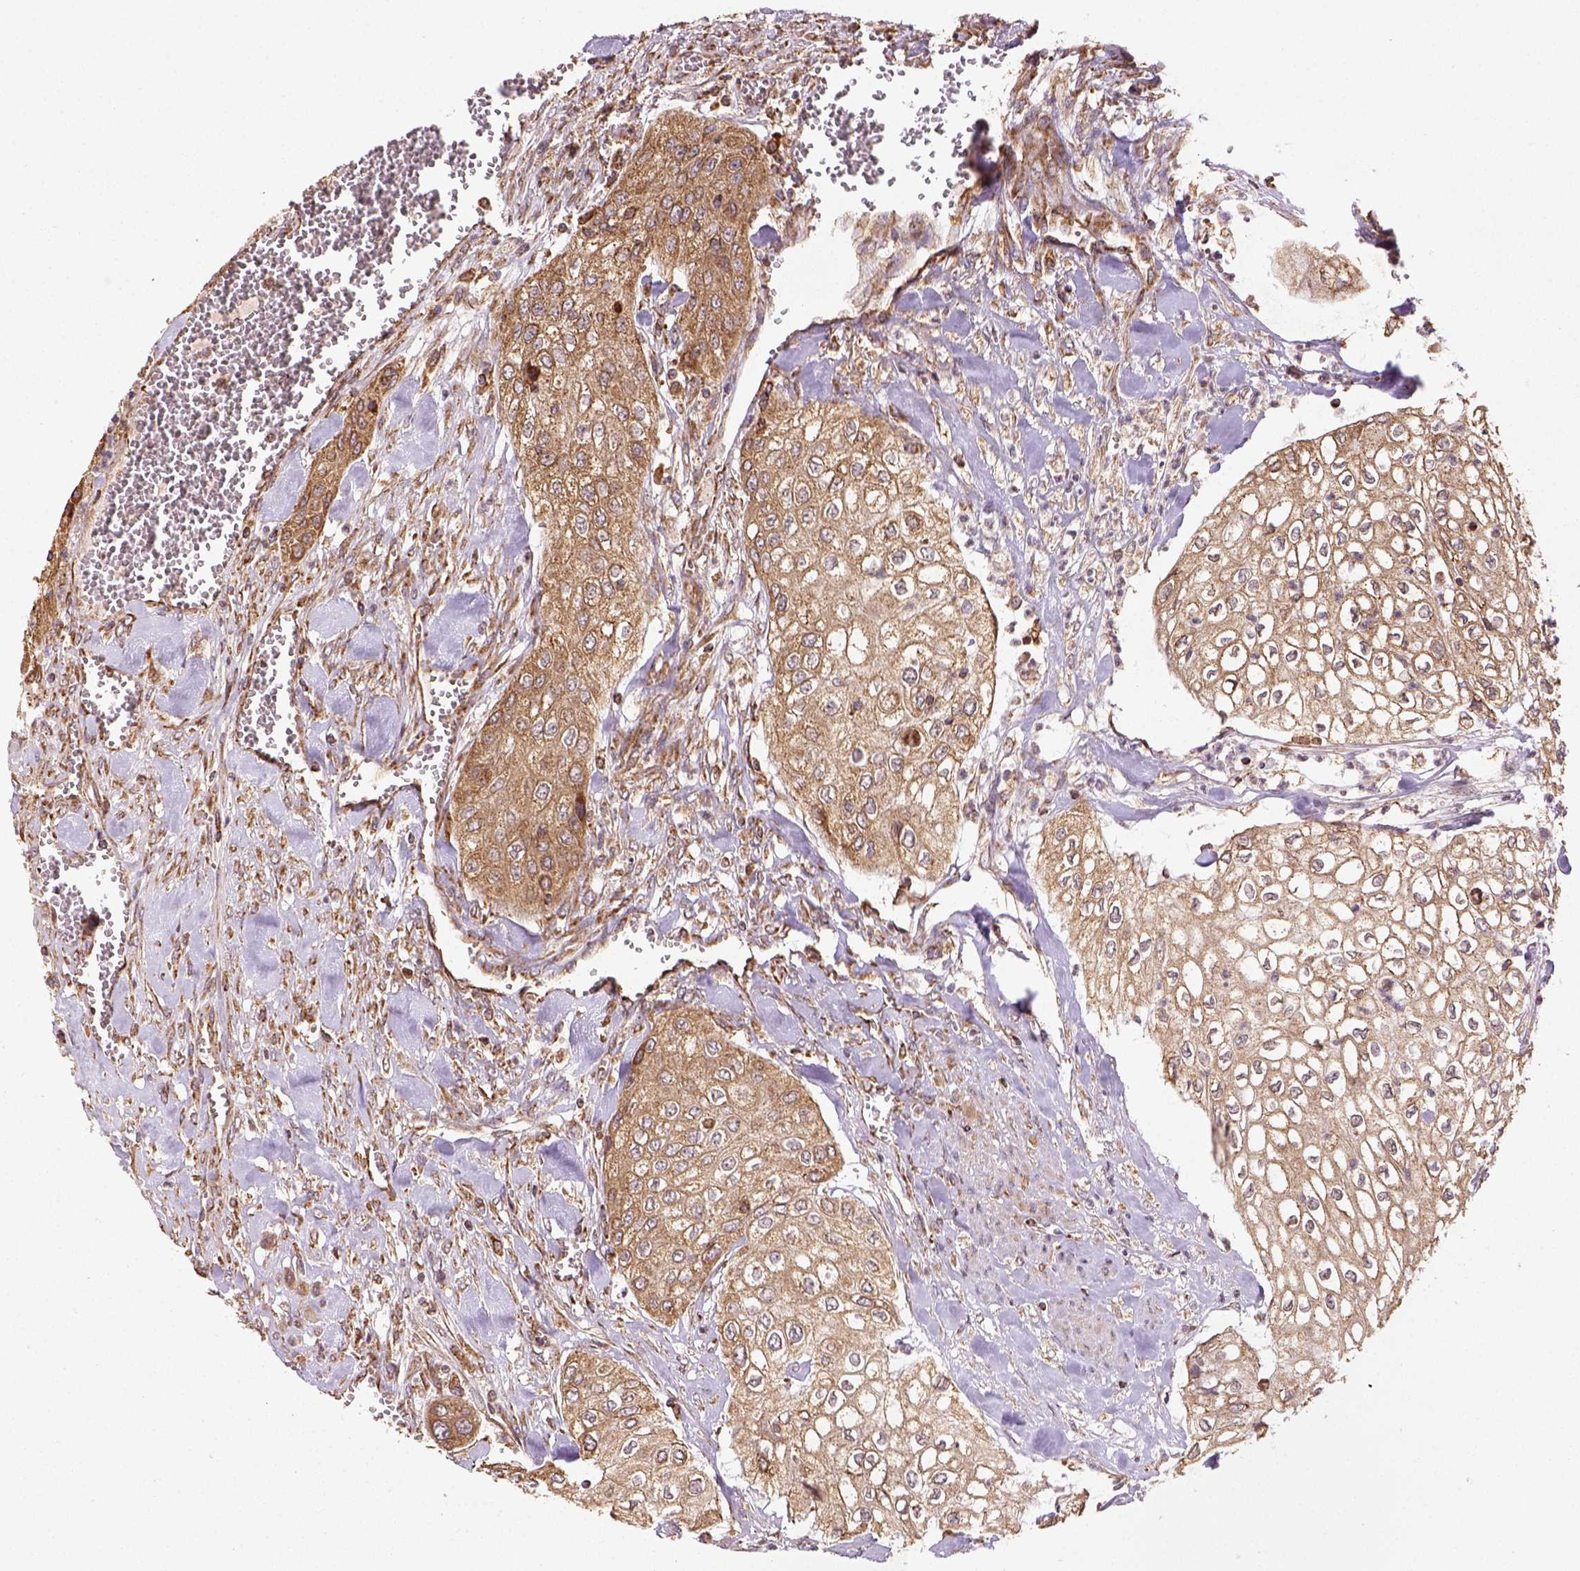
{"staining": {"intensity": "moderate", "quantity": ">75%", "location": "cytoplasmic/membranous"}, "tissue": "urothelial cancer", "cell_type": "Tumor cells", "image_type": "cancer", "snomed": [{"axis": "morphology", "description": "Urothelial carcinoma, High grade"}, {"axis": "topography", "description": "Urinary bladder"}], "caption": "Urothelial cancer was stained to show a protein in brown. There is medium levels of moderate cytoplasmic/membranous positivity in about >75% of tumor cells.", "gene": "MAPK8IP3", "patient": {"sex": "male", "age": 62}}